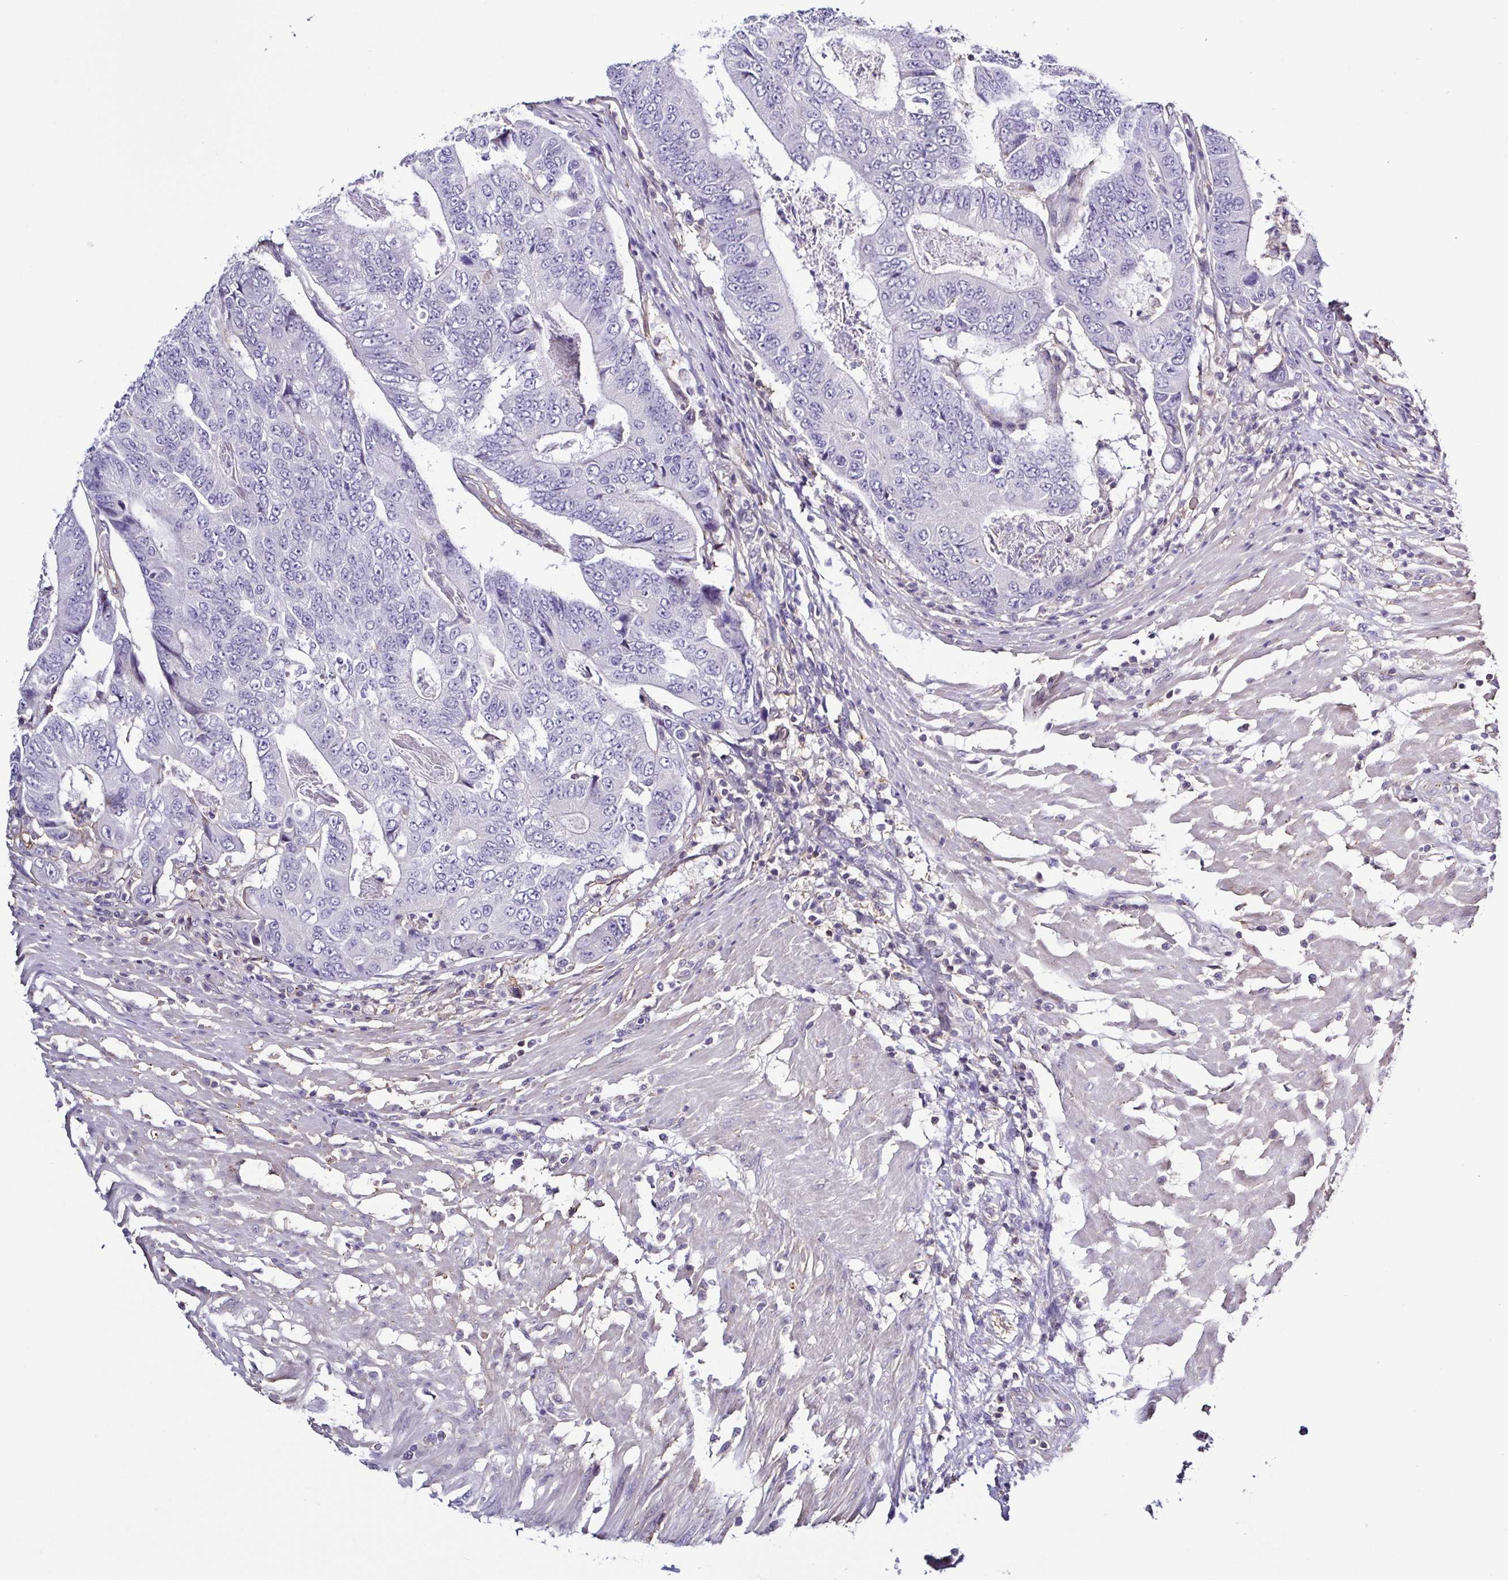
{"staining": {"intensity": "negative", "quantity": "none", "location": "none"}, "tissue": "colorectal cancer", "cell_type": "Tumor cells", "image_type": "cancer", "snomed": [{"axis": "morphology", "description": "Adenocarcinoma, NOS"}, {"axis": "topography", "description": "Colon"}], "caption": "Protein analysis of colorectal cancer displays no significant staining in tumor cells.", "gene": "TNNT2", "patient": {"sex": "female", "age": 48}}